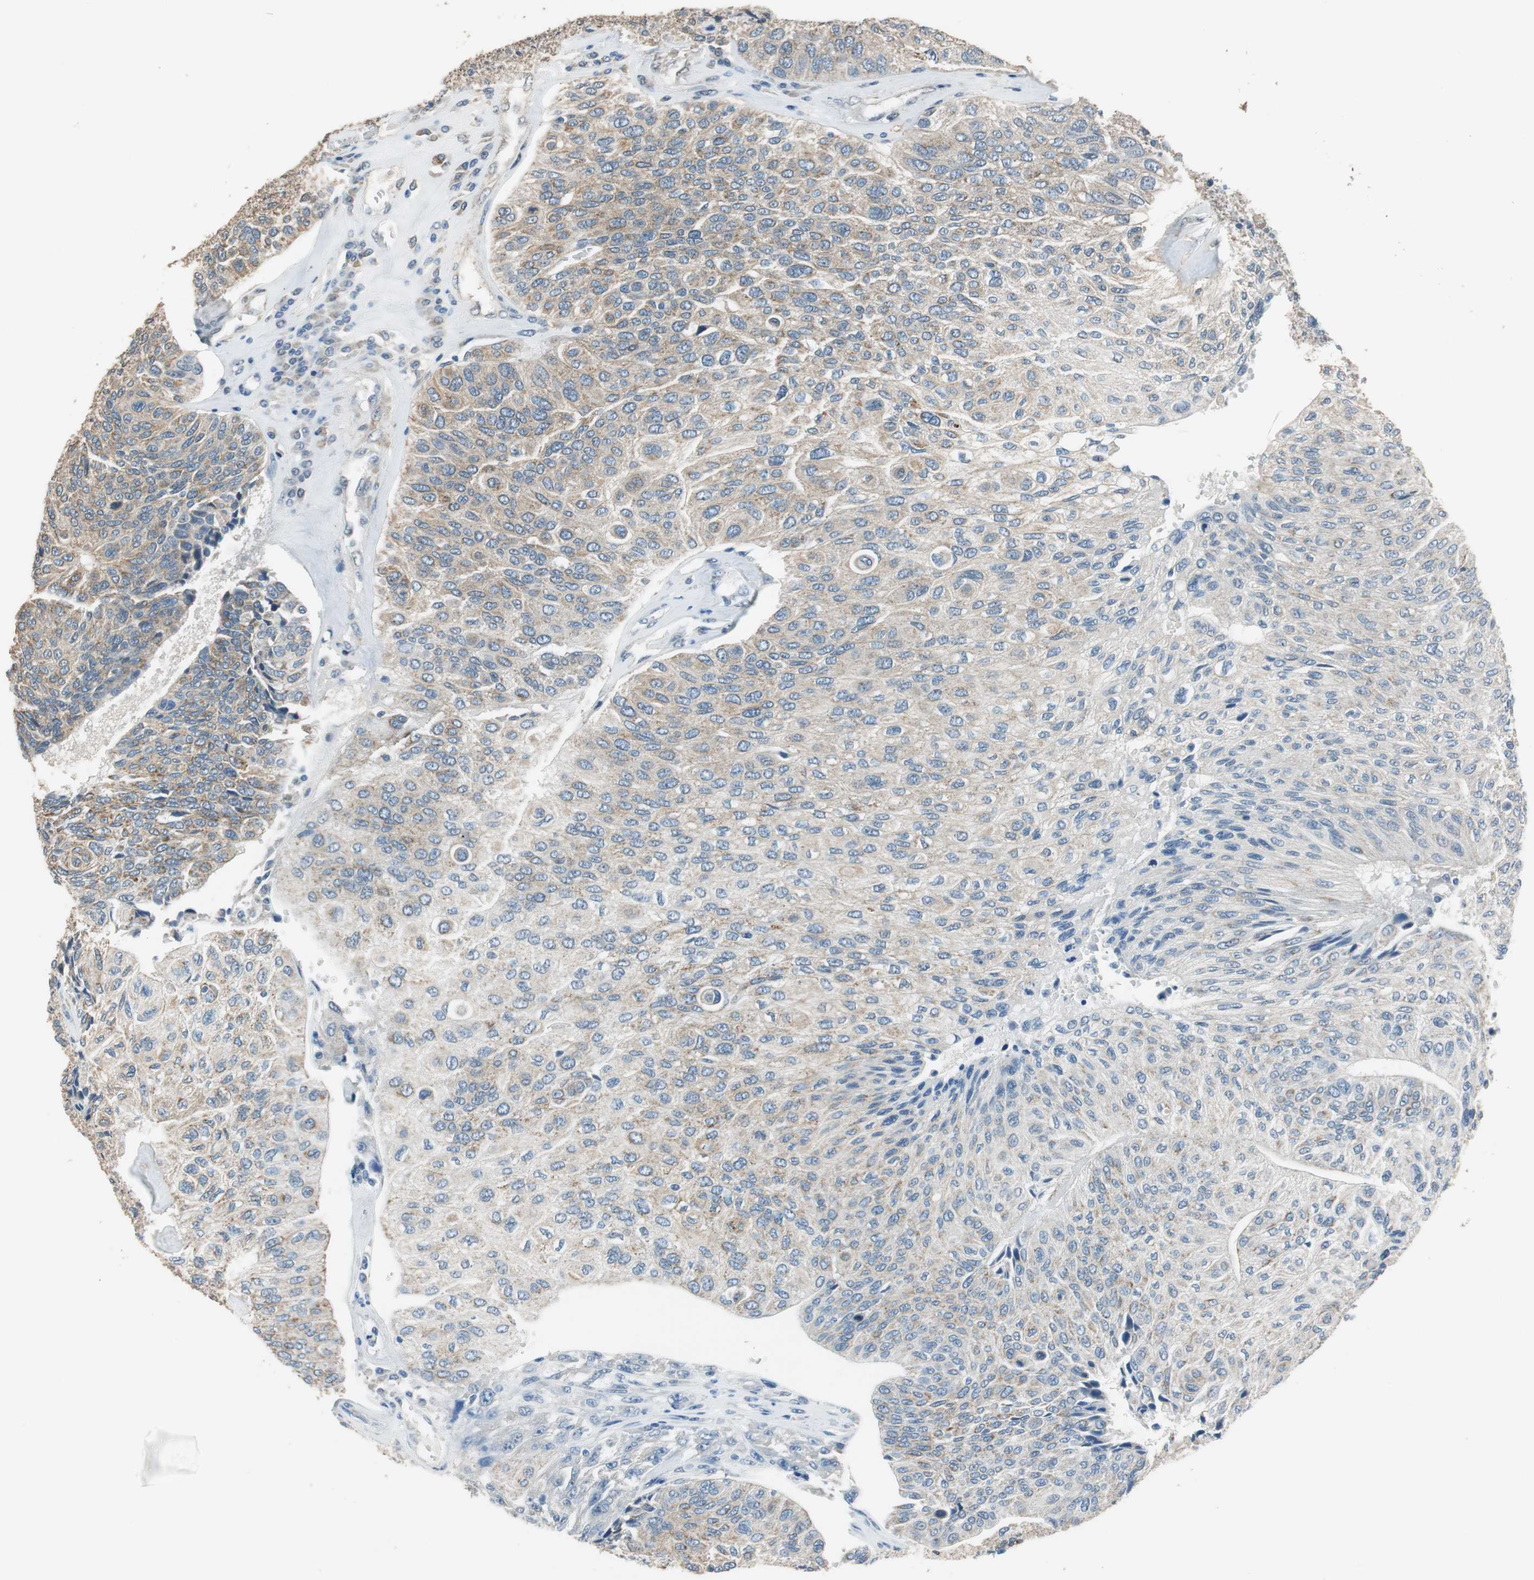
{"staining": {"intensity": "moderate", "quantity": "25%-75%", "location": "cytoplasmic/membranous"}, "tissue": "urothelial cancer", "cell_type": "Tumor cells", "image_type": "cancer", "snomed": [{"axis": "morphology", "description": "Urothelial carcinoma, High grade"}, {"axis": "topography", "description": "Urinary bladder"}], "caption": "Protein expression analysis of human urothelial cancer reveals moderate cytoplasmic/membranous staining in approximately 25%-75% of tumor cells.", "gene": "ALDH4A1", "patient": {"sex": "male", "age": 66}}